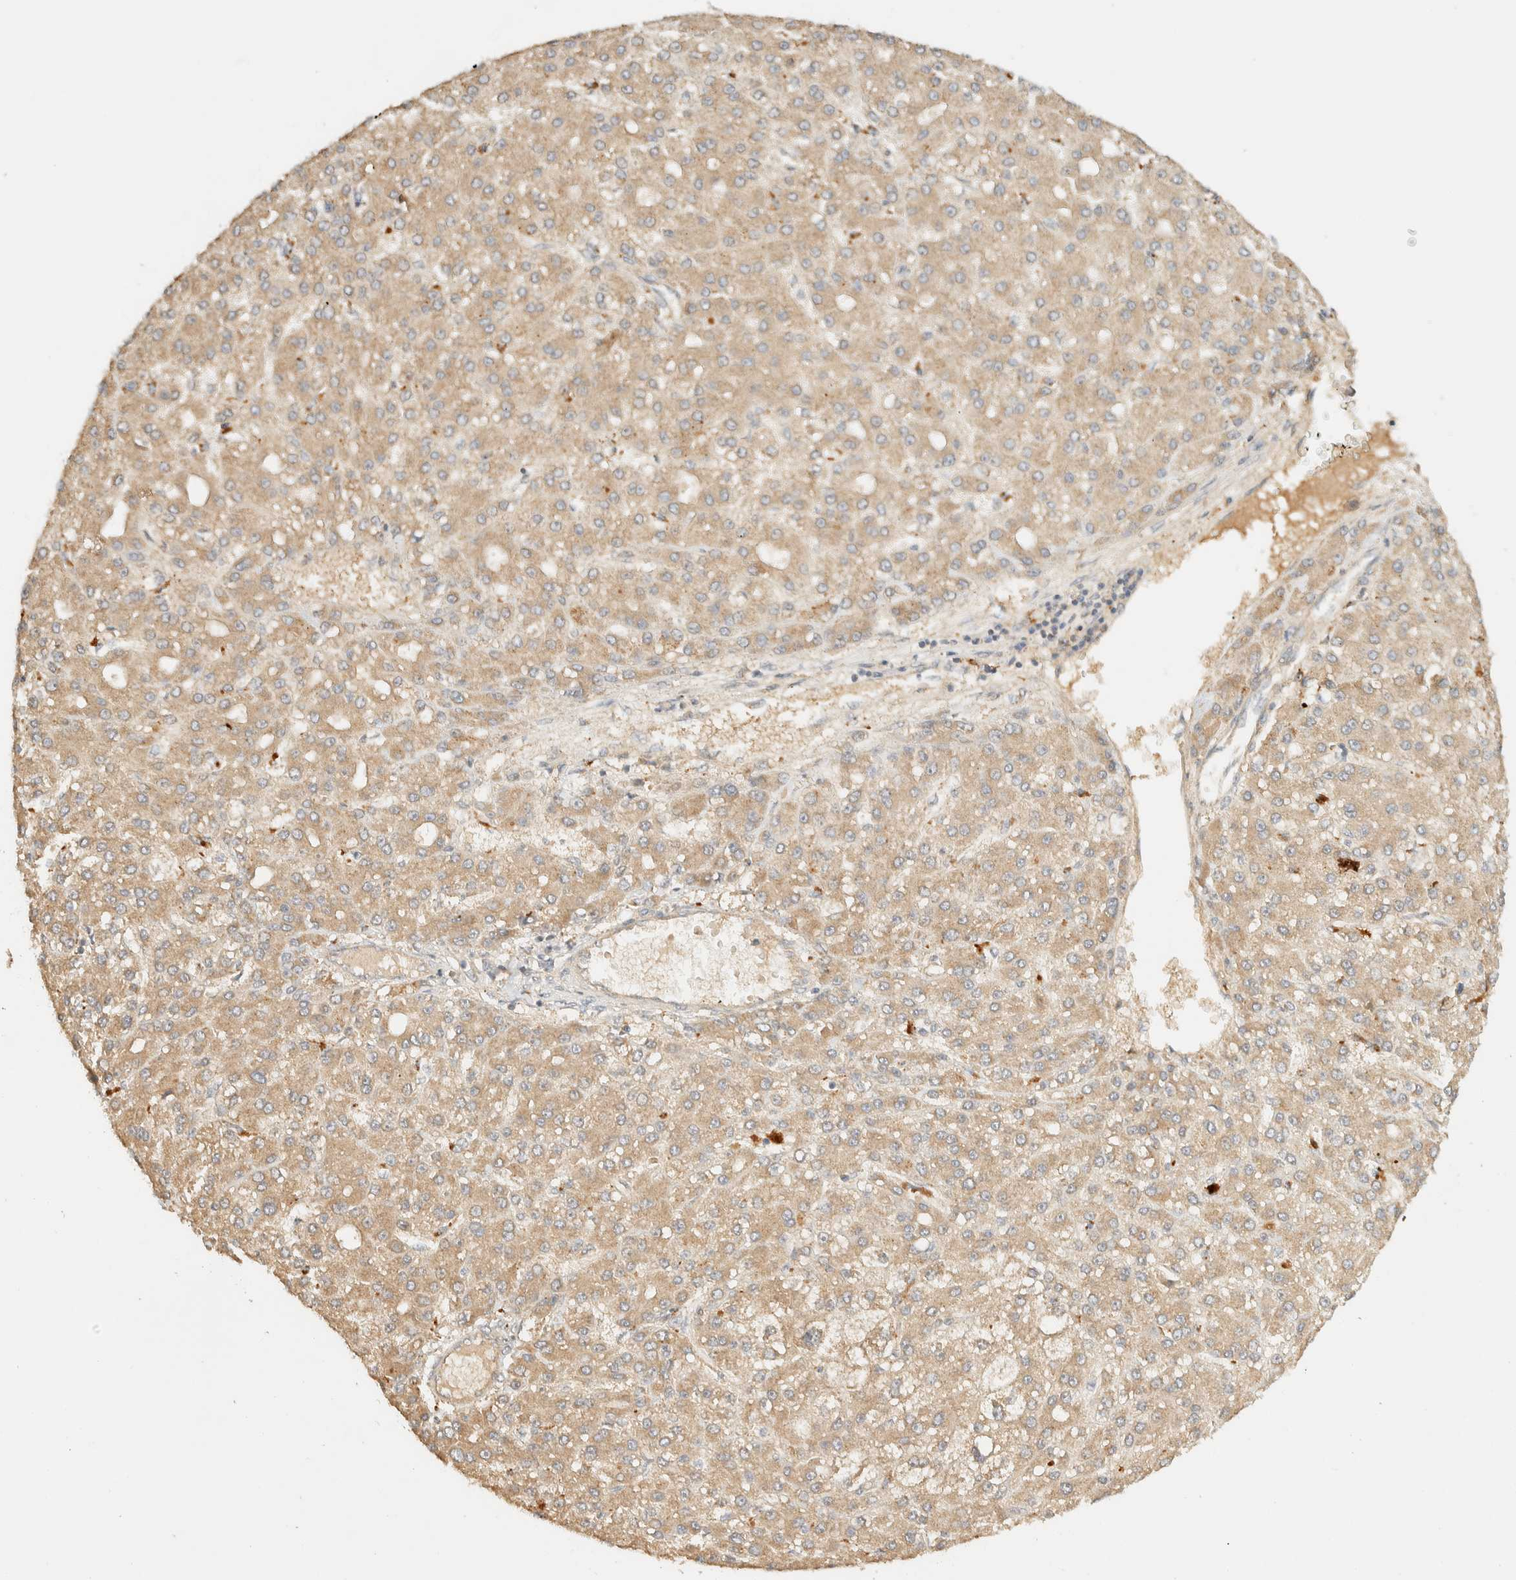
{"staining": {"intensity": "weak", "quantity": ">75%", "location": "cytoplasmic/membranous"}, "tissue": "liver cancer", "cell_type": "Tumor cells", "image_type": "cancer", "snomed": [{"axis": "morphology", "description": "Carcinoma, Hepatocellular, NOS"}, {"axis": "topography", "description": "Liver"}], "caption": "A low amount of weak cytoplasmic/membranous staining is present in about >75% of tumor cells in liver hepatocellular carcinoma tissue. (Brightfield microscopy of DAB IHC at high magnification).", "gene": "ZBTB34", "patient": {"sex": "male", "age": 67}}